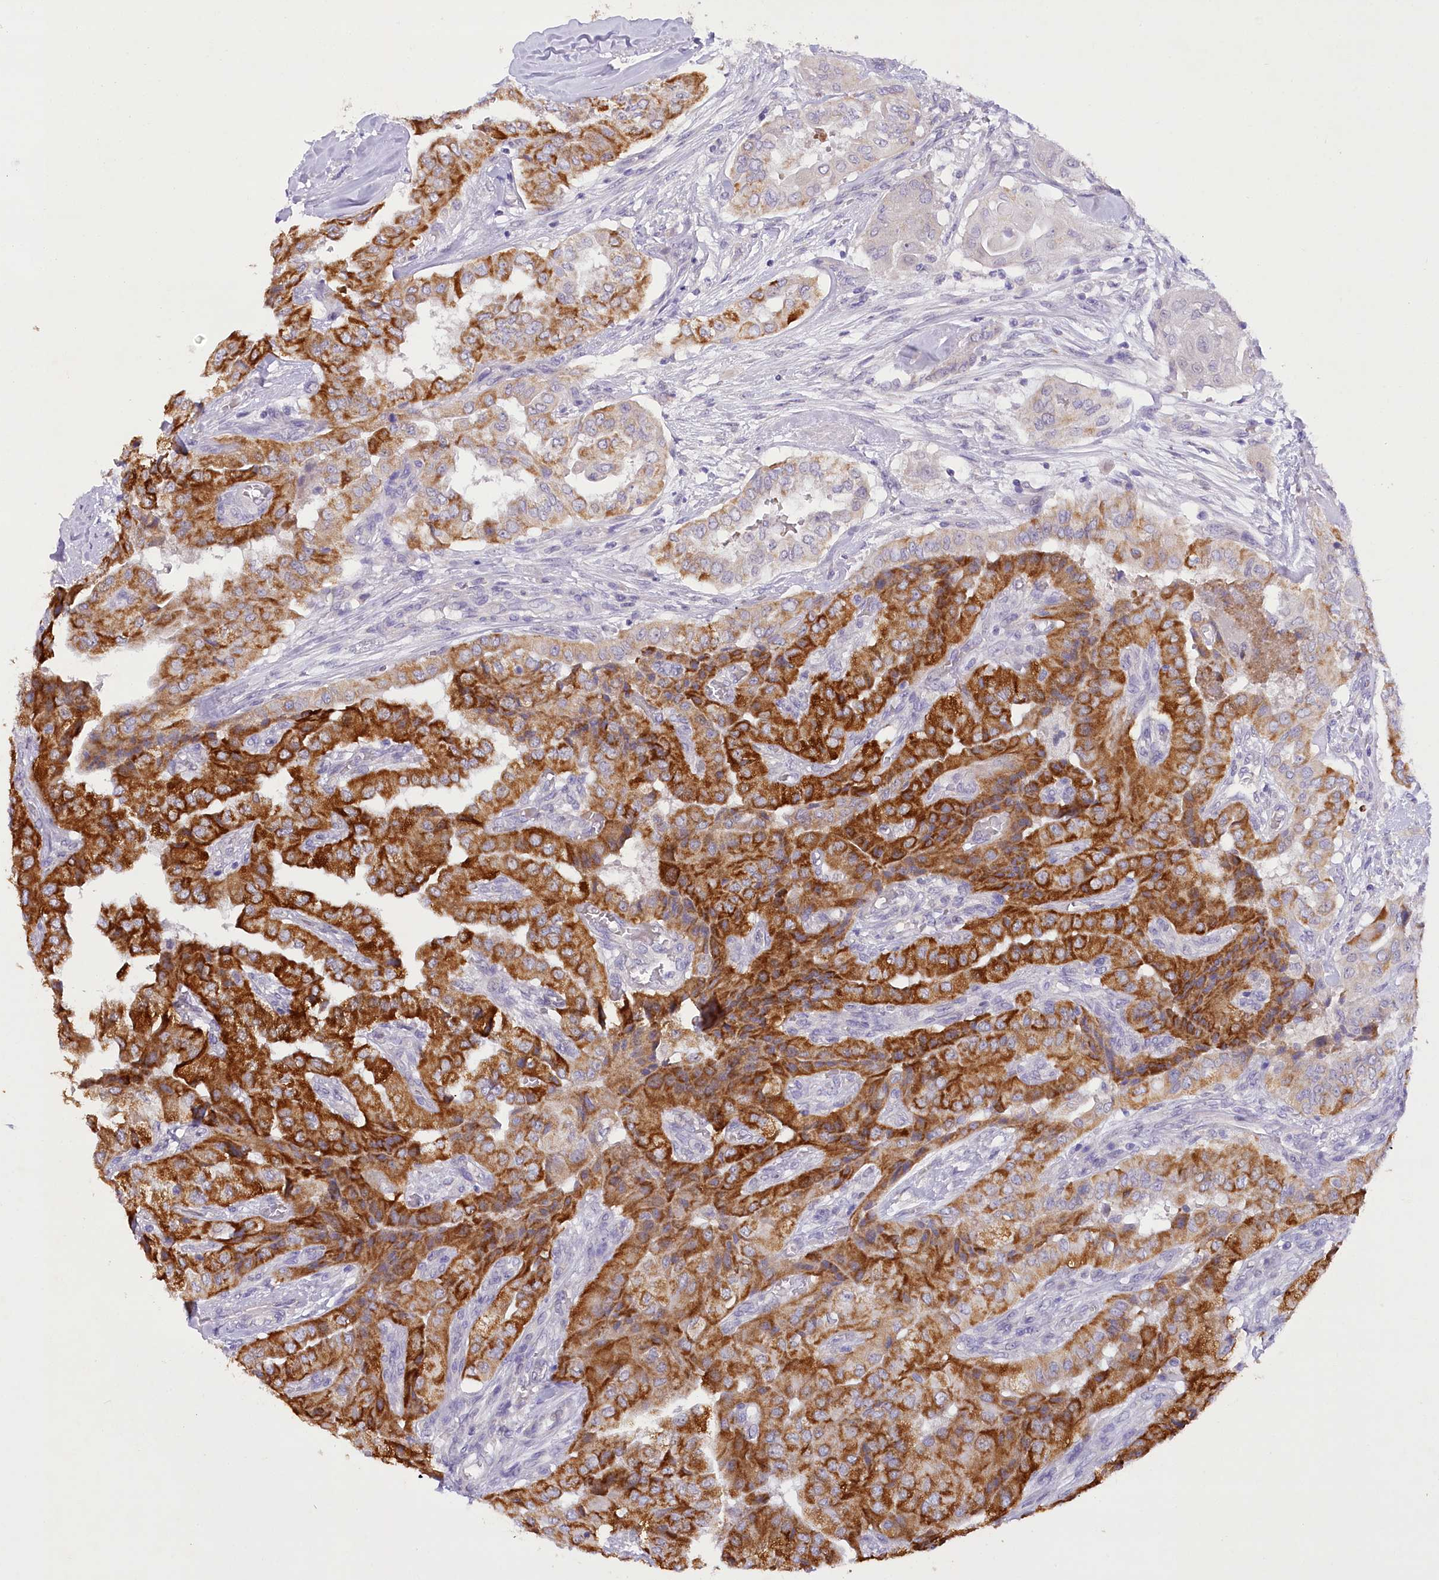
{"staining": {"intensity": "strong", "quantity": "25%-75%", "location": "cytoplasmic/membranous"}, "tissue": "thyroid cancer", "cell_type": "Tumor cells", "image_type": "cancer", "snomed": [{"axis": "morphology", "description": "Papillary adenocarcinoma, NOS"}, {"axis": "topography", "description": "Thyroid gland"}], "caption": "A histopathology image showing strong cytoplasmic/membranous expression in about 25%-75% of tumor cells in papillary adenocarcinoma (thyroid), as visualized by brown immunohistochemical staining.", "gene": "DCUN1D1", "patient": {"sex": "female", "age": 59}}